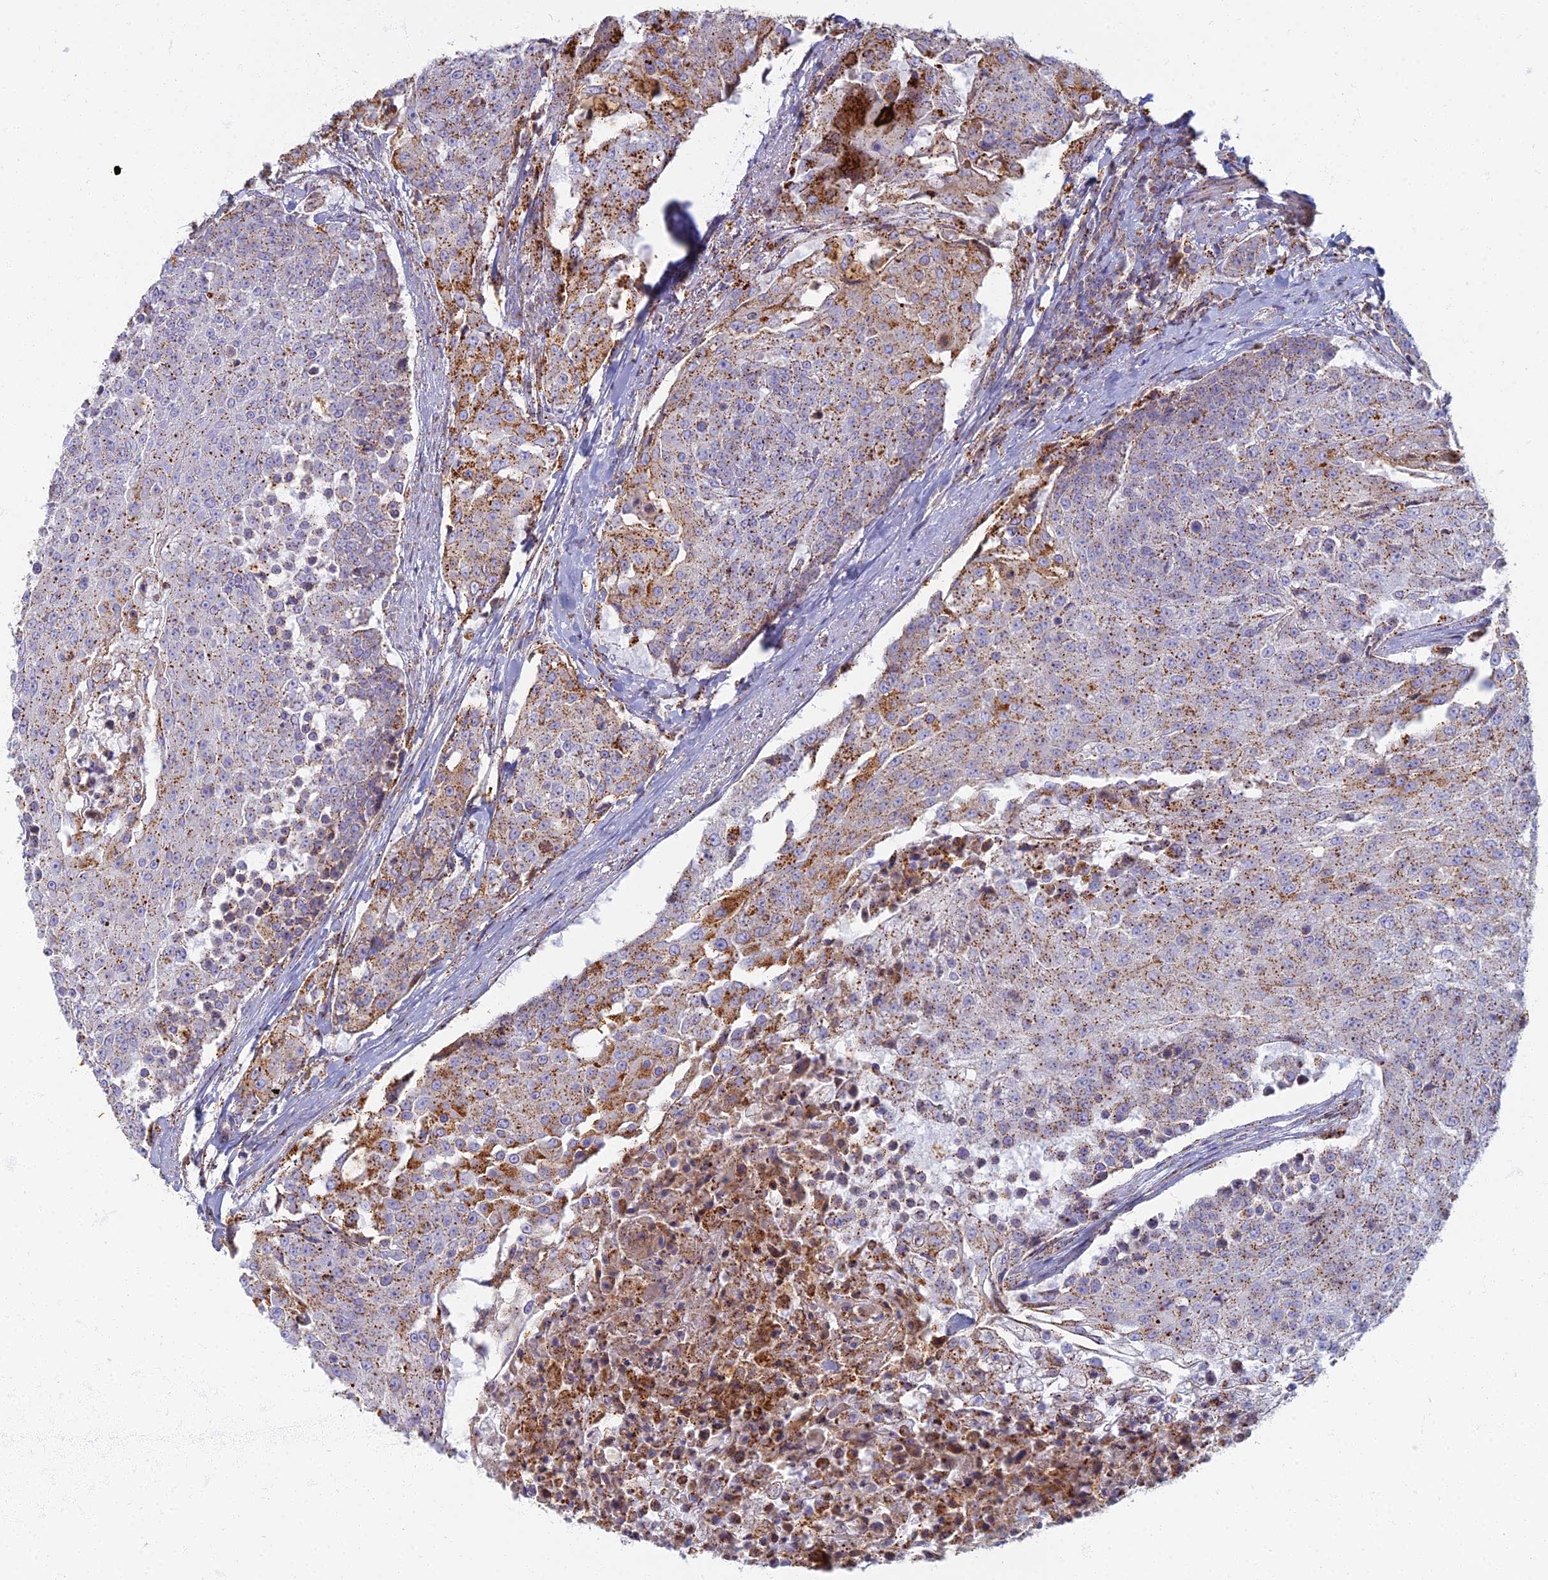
{"staining": {"intensity": "moderate", "quantity": ">75%", "location": "cytoplasmic/membranous"}, "tissue": "urothelial cancer", "cell_type": "Tumor cells", "image_type": "cancer", "snomed": [{"axis": "morphology", "description": "Urothelial carcinoma, High grade"}, {"axis": "topography", "description": "Urinary bladder"}], "caption": "Approximately >75% of tumor cells in human urothelial cancer demonstrate moderate cytoplasmic/membranous protein expression as visualized by brown immunohistochemical staining.", "gene": "CHMP4B", "patient": {"sex": "female", "age": 63}}